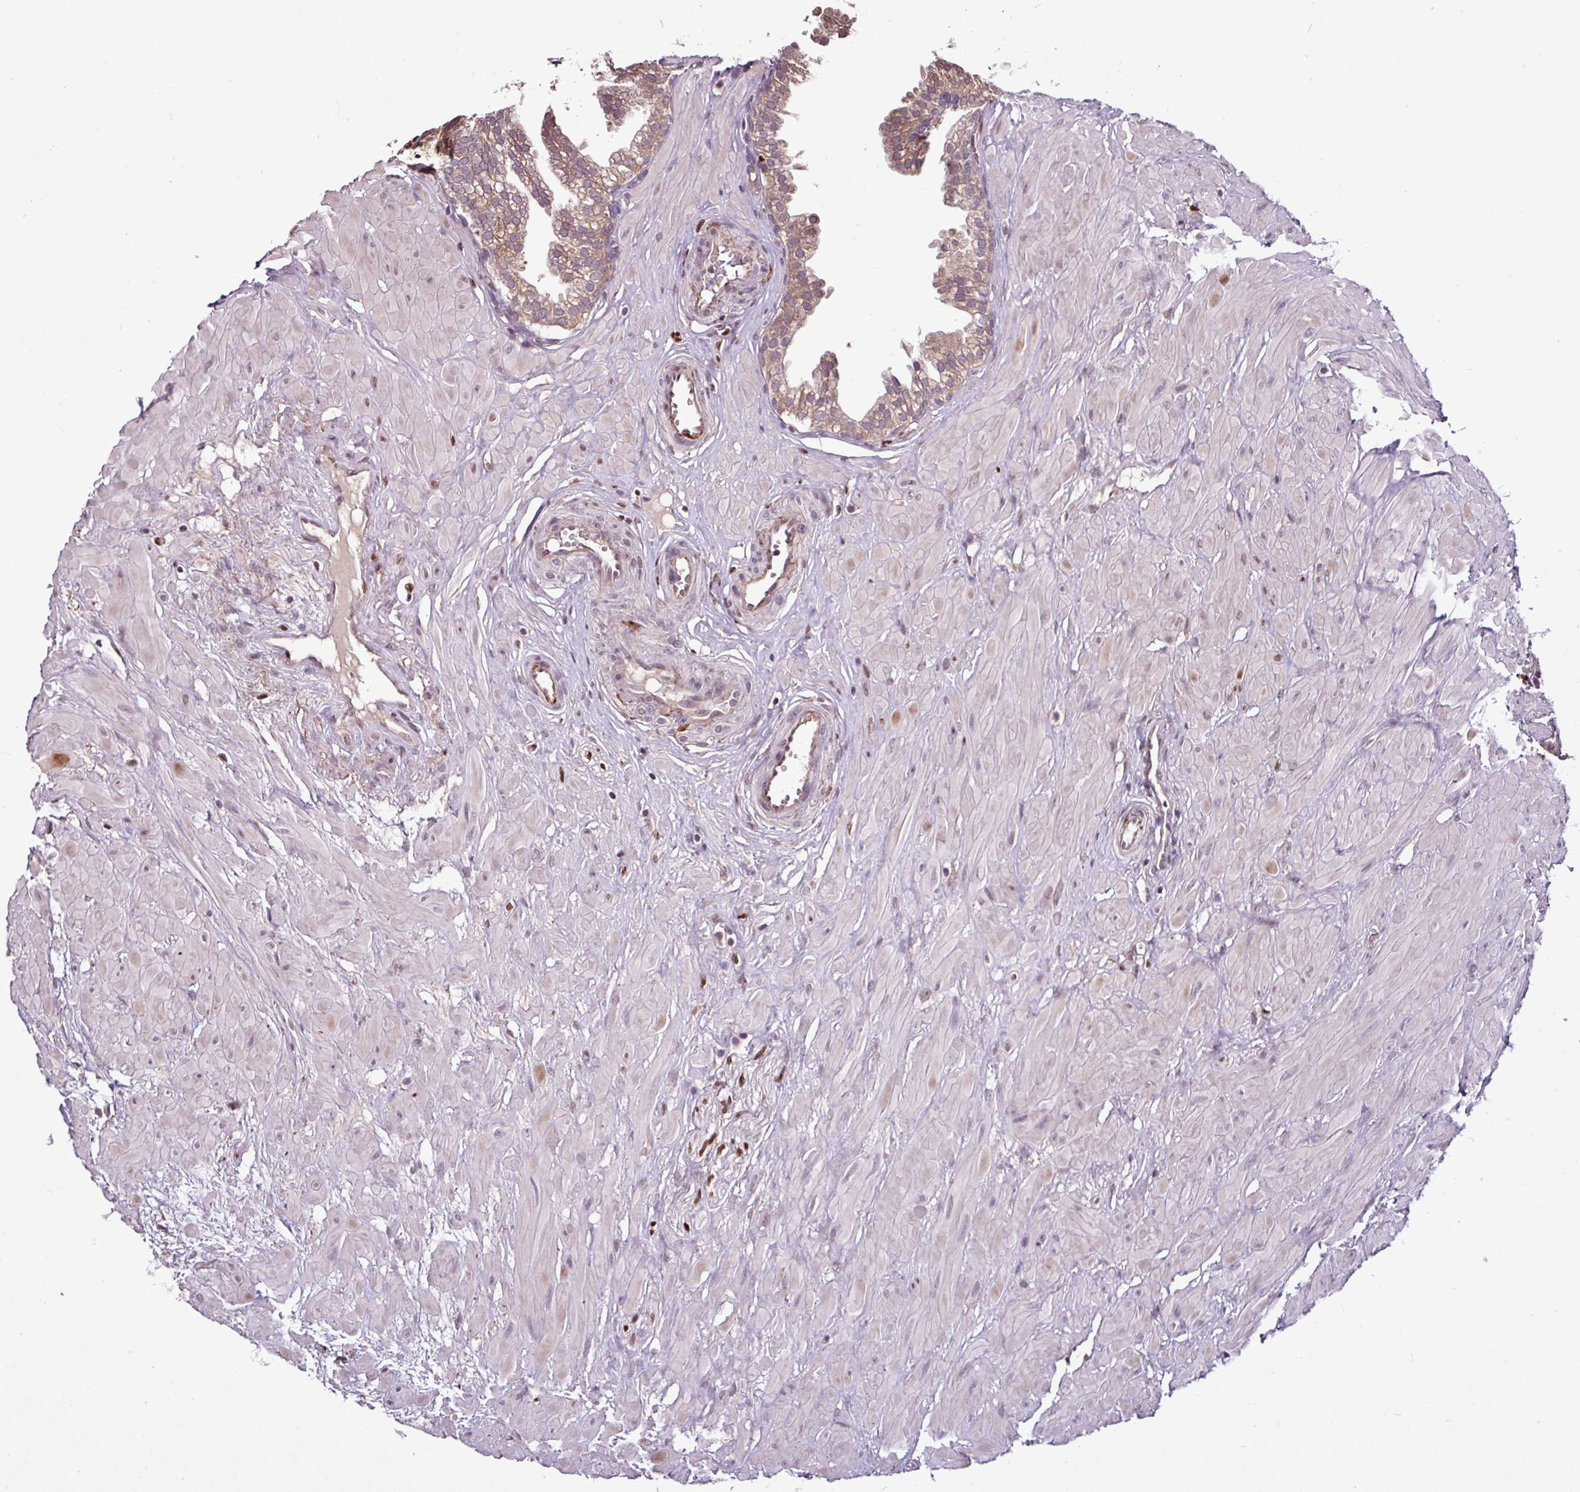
{"staining": {"intensity": "moderate", "quantity": ">75%", "location": "cytoplasmic/membranous,nuclear"}, "tissue": "prostate", "cell_type": "Glandular cells", "image_type": "normal", "snomed": [{"axis": "morphology", "description": "Normal tissue, NOS"}, {"axis": "topography", "description": "Prostate"}, {"axis": "topography", "description": "Peripheral nerve tissue"}], "caption": "The micrograph exhibits staining of benign prostate, revealing moderate cytoplasmic/membranous,nuclear protein staining (brown color) within glandular cells. The staining was performed using DAB, with brown indicating positive protein expression. Nuclei are stained blue with hematoxylin.", "gene": "SKIC2", "patient": {"sex": "male", "age": 55}}